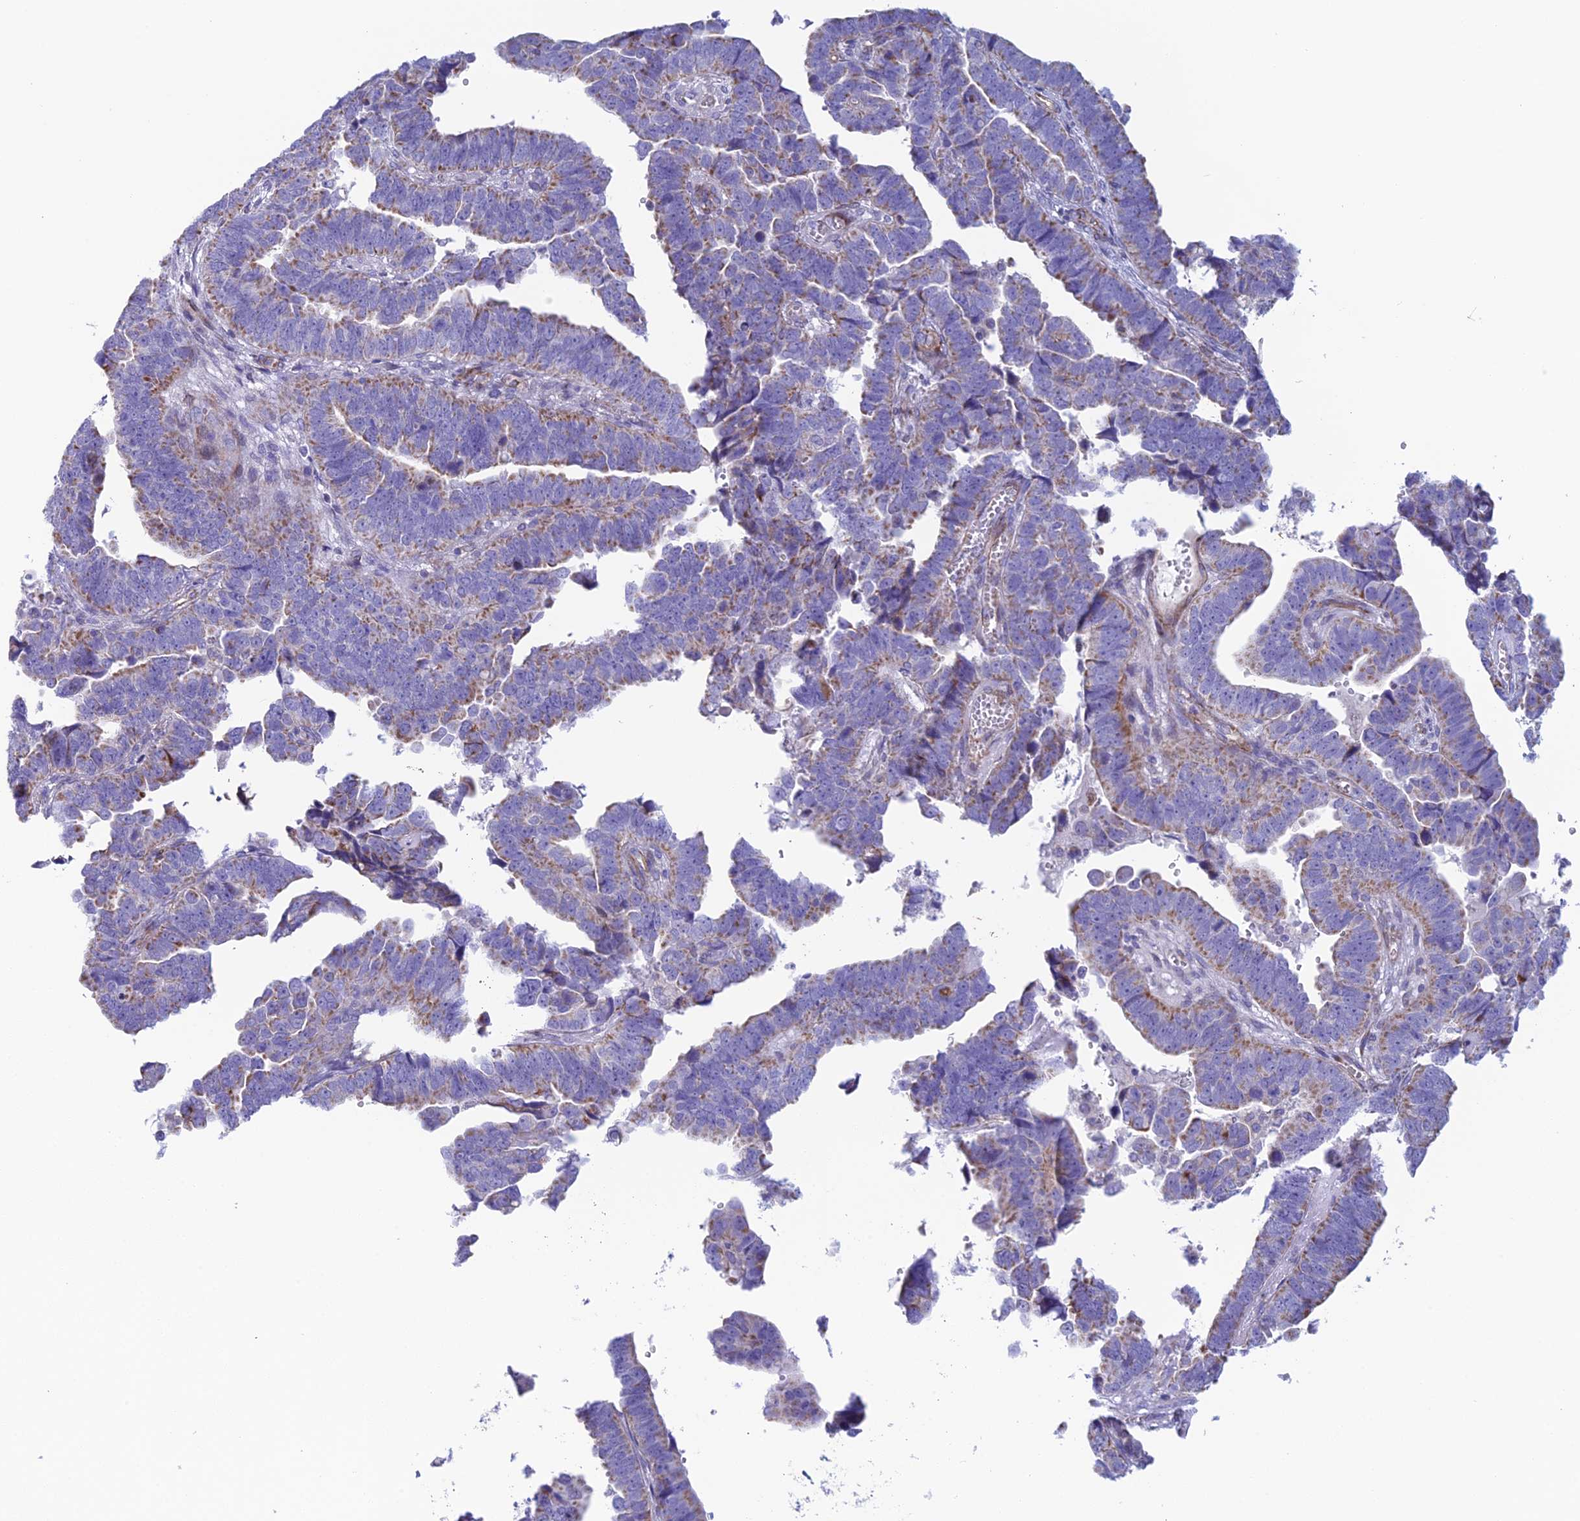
{"staining": {"intensity": "moderate", "quantity": "25%-75%", "location": "cytoplasmic/membranous"}, "tissue": "endometrial cancer", "cell_type": "Tumor cells", "image_type": "cancer", "snomed": [{"axis": "morphology", "description": "Adenocarcinoma, NOS"}, {"axis": "topography", "description": "Endometrium"}], "caption": "The micrograph exhibits a brown stain indicating the presence of a protein in the cytoplasmic/membranous of tumor cells in endometrial adenocarcinoma.", "gene": "POMGNT1", "patient": {"sex": "female", "age": 75}}